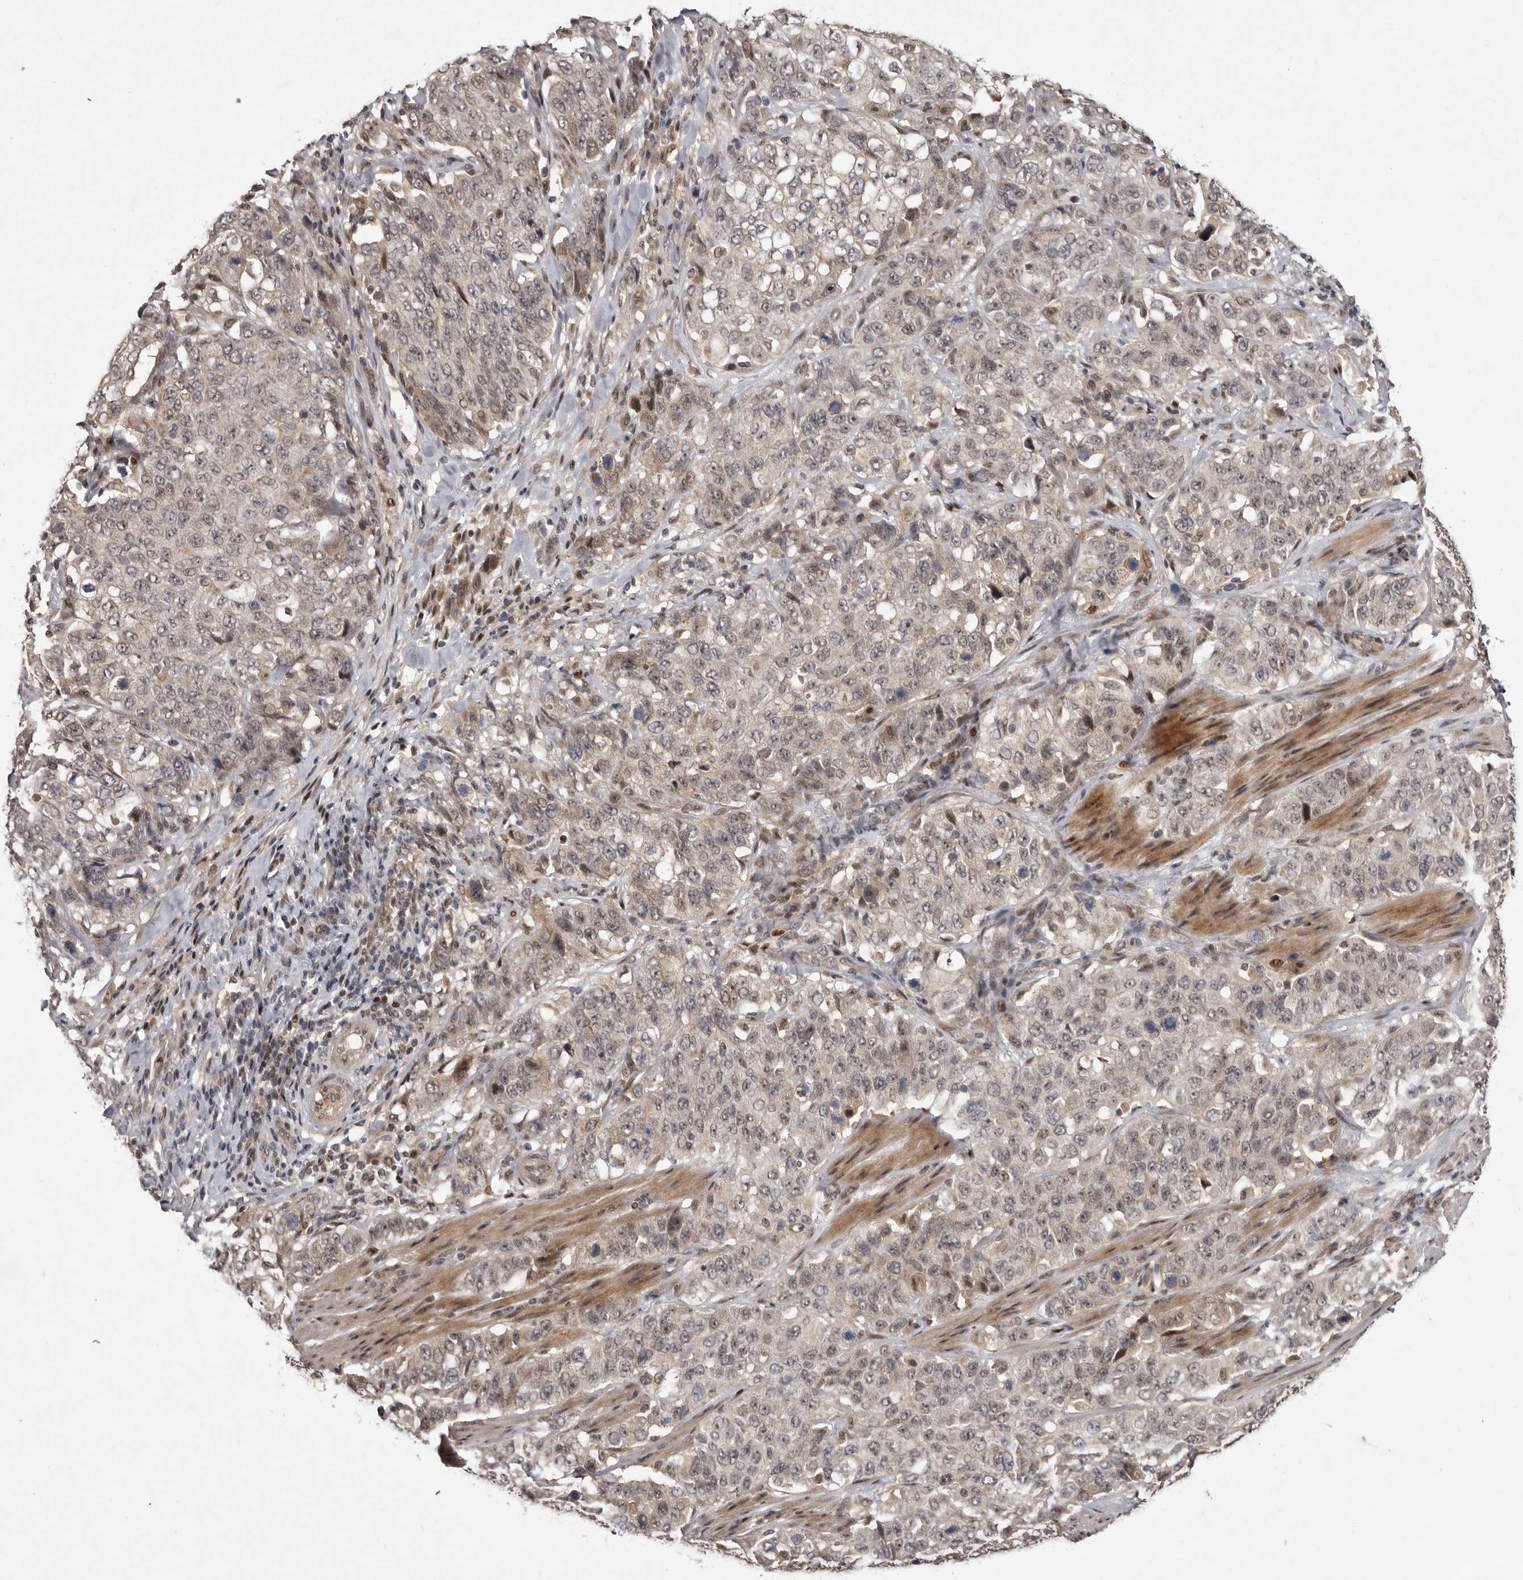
{"staining": {"intensity": "weak", "quantity": "25%-75%", "location": "cytoplasmic/membranous"}, "tissue": "stomach cancer", "cell_type": "Tumor cells", "image_type": "cancer", "snomed": [{"axis": "morphology", "description": "Adenocarcinoma, NOS"}, {"axis": "topography", "description": "Stomach"}], "caption": "Protein analysis of adenocarcinoma (stomach) tissue demonstrates weak cytoplasmic/membranous staining in about 25%-75% of tumor cells. (Stains: DAB (3,3'-diaminobenzidine) in brown, nuclei in blue, Microscopy: brightfield microscopy at high magnification).", "gene": "ABL1", "patient": {"sex": "male", "age": 48}}